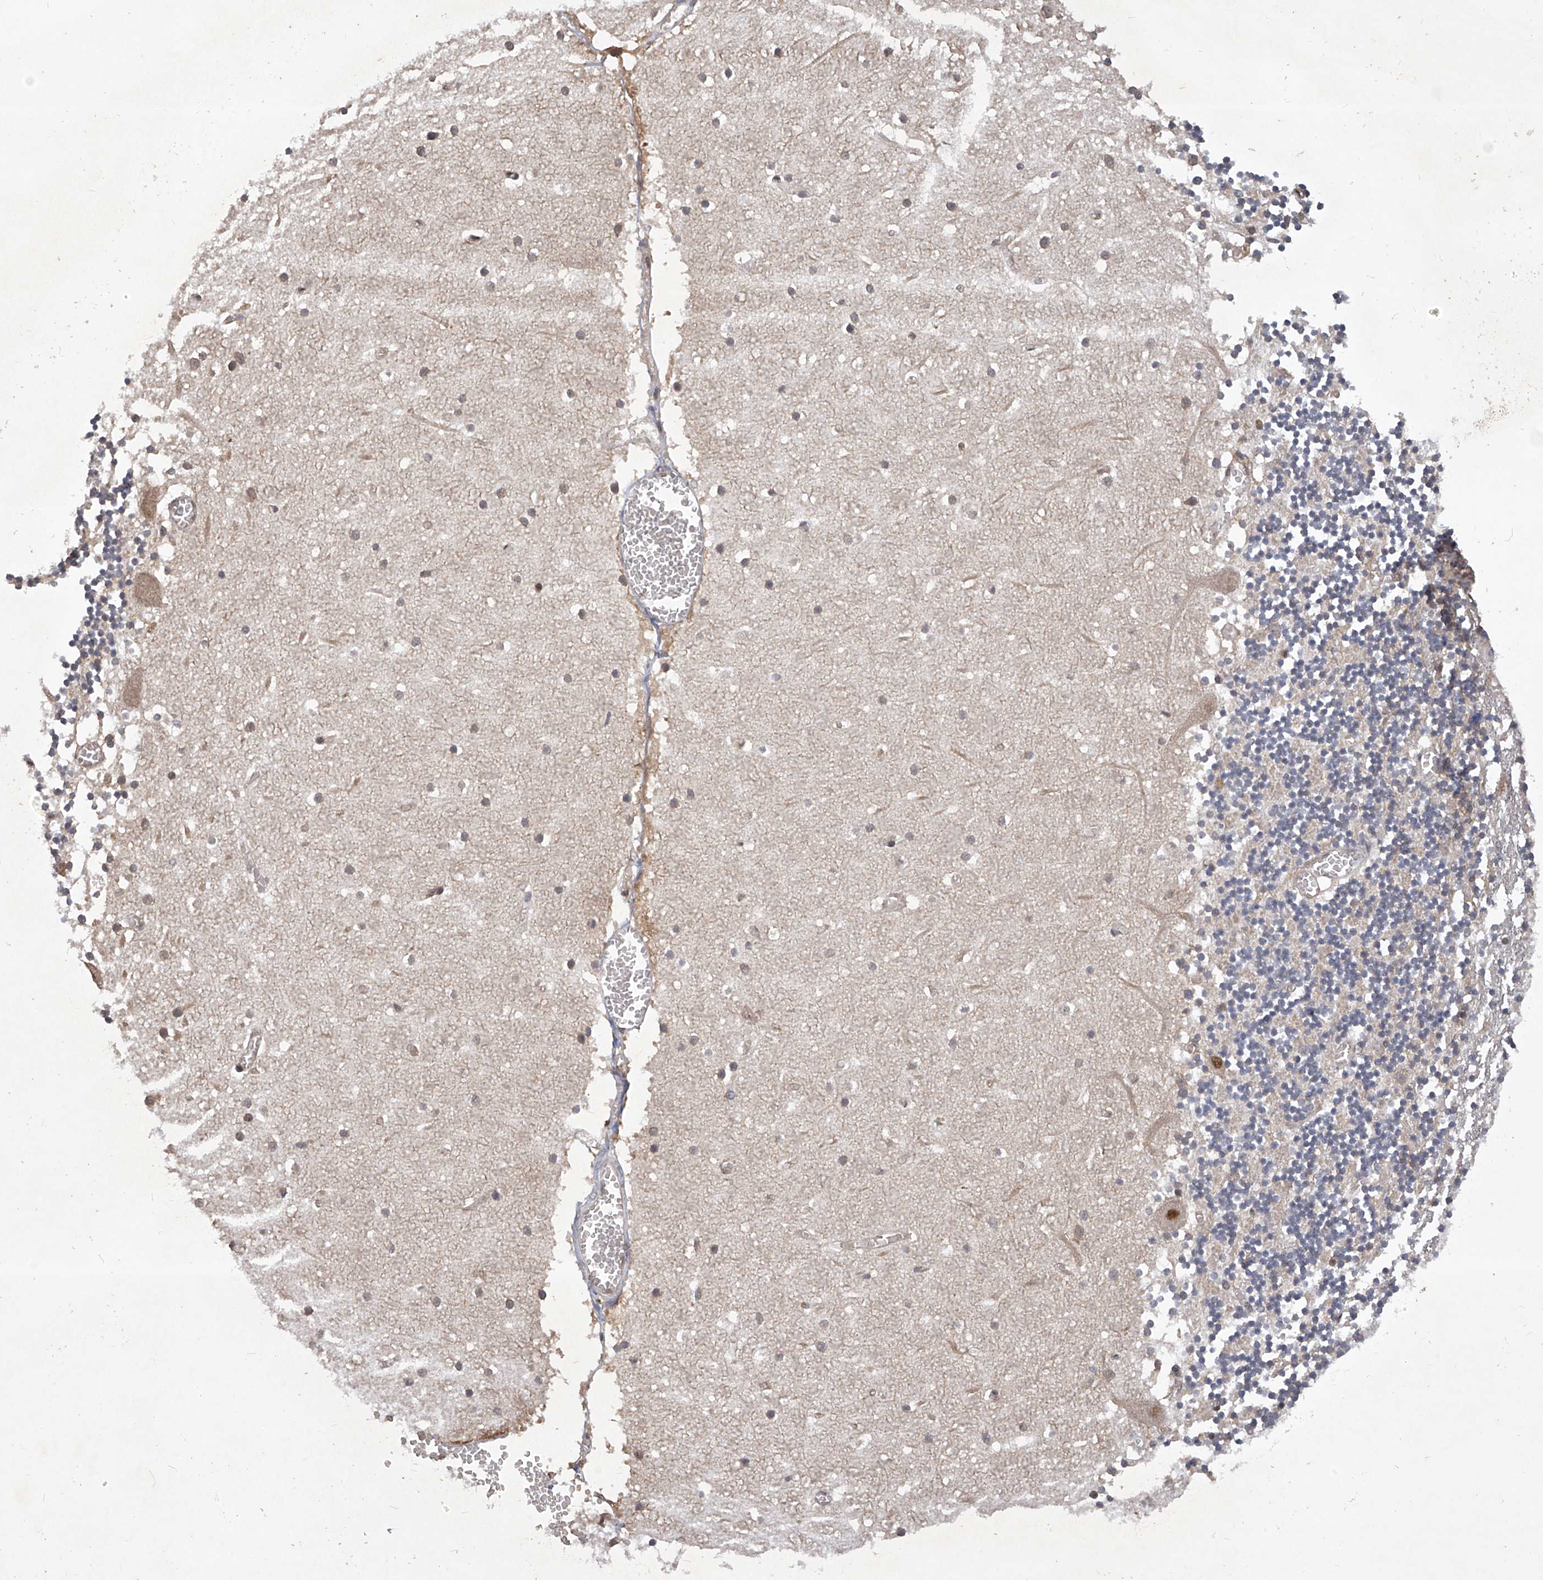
{"staining": {"intensity": "negative", "quantity": "none", "location": "none"}, "tissue": "cerebellum", "cell_type": "Cells in granular layer", "image_type": "normal", "snomed": [{"axis": "morphology", "description": "Normal tissue, NOS"}, {"axis": "topography", "description": "Cerebellum"}], "caption": "This histopathology image is of benign cerebellum stained with immunohistochemistry to label a protein in brown with the nuclei are counter-stained blue. There is no positivity in cells in granular layer.", "gene": "PSMB1", "patient": {"sex": "female", "age": 28}}